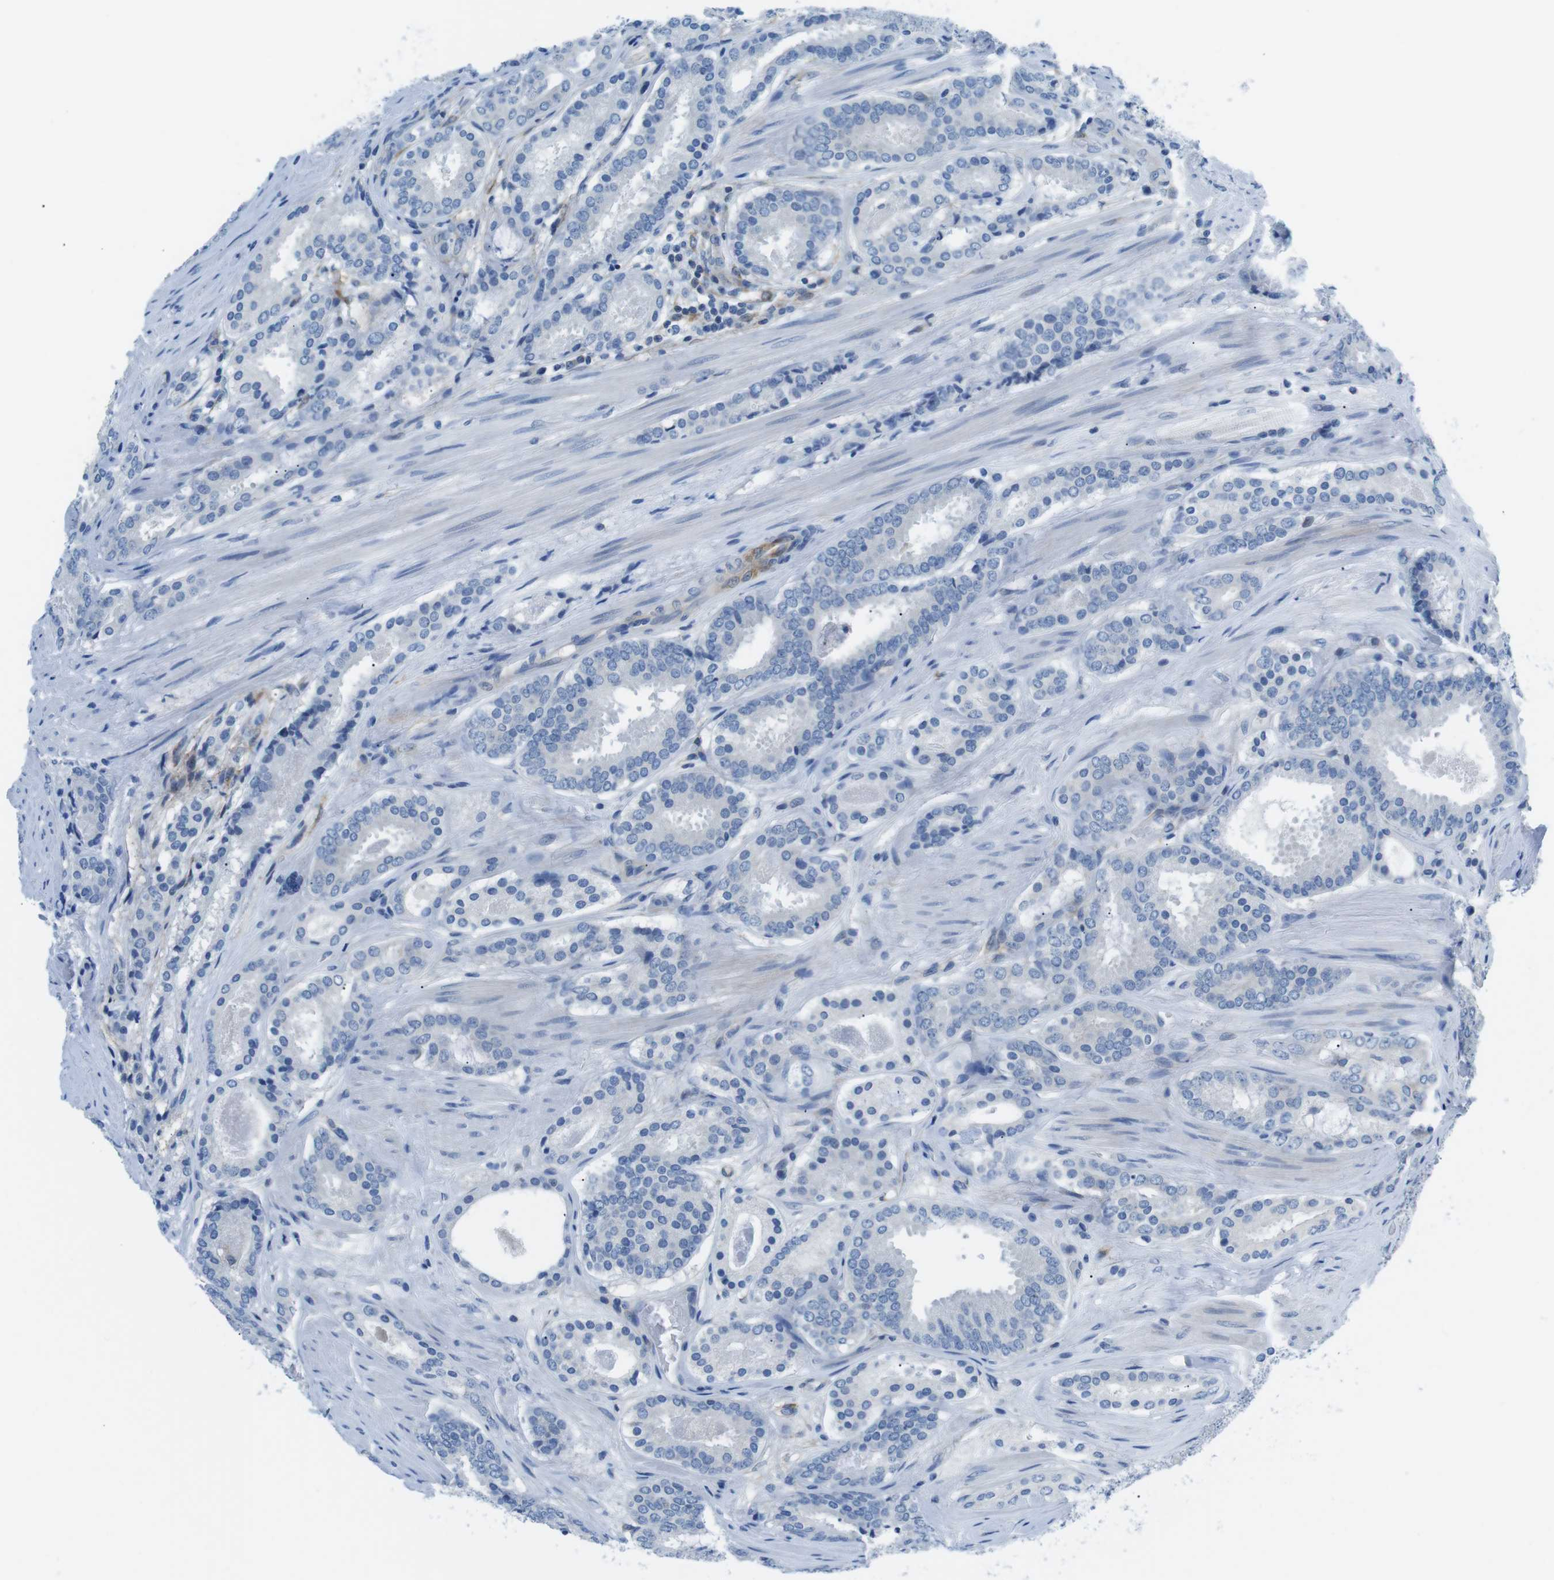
{"staining": {"intensity": "negative", "quantity": "none", "location": "none"}, "tissue": "prostate cancer", "cell_type": "Tumor cells", "image_type": "cancer", "snomed": [{"axis": "morphology", "description": "Adenocarcinoma, Low grade"}, {"axis": "topography", "description": "Prostate"}], "caption": "DAB immunohistochemical staining of human prostate adenocarcinoma (low-grade) demonstrates no significant expression in tumor cells.", "gene": "PHLDA1", "patient": {"sex": "male", "age": 69}}